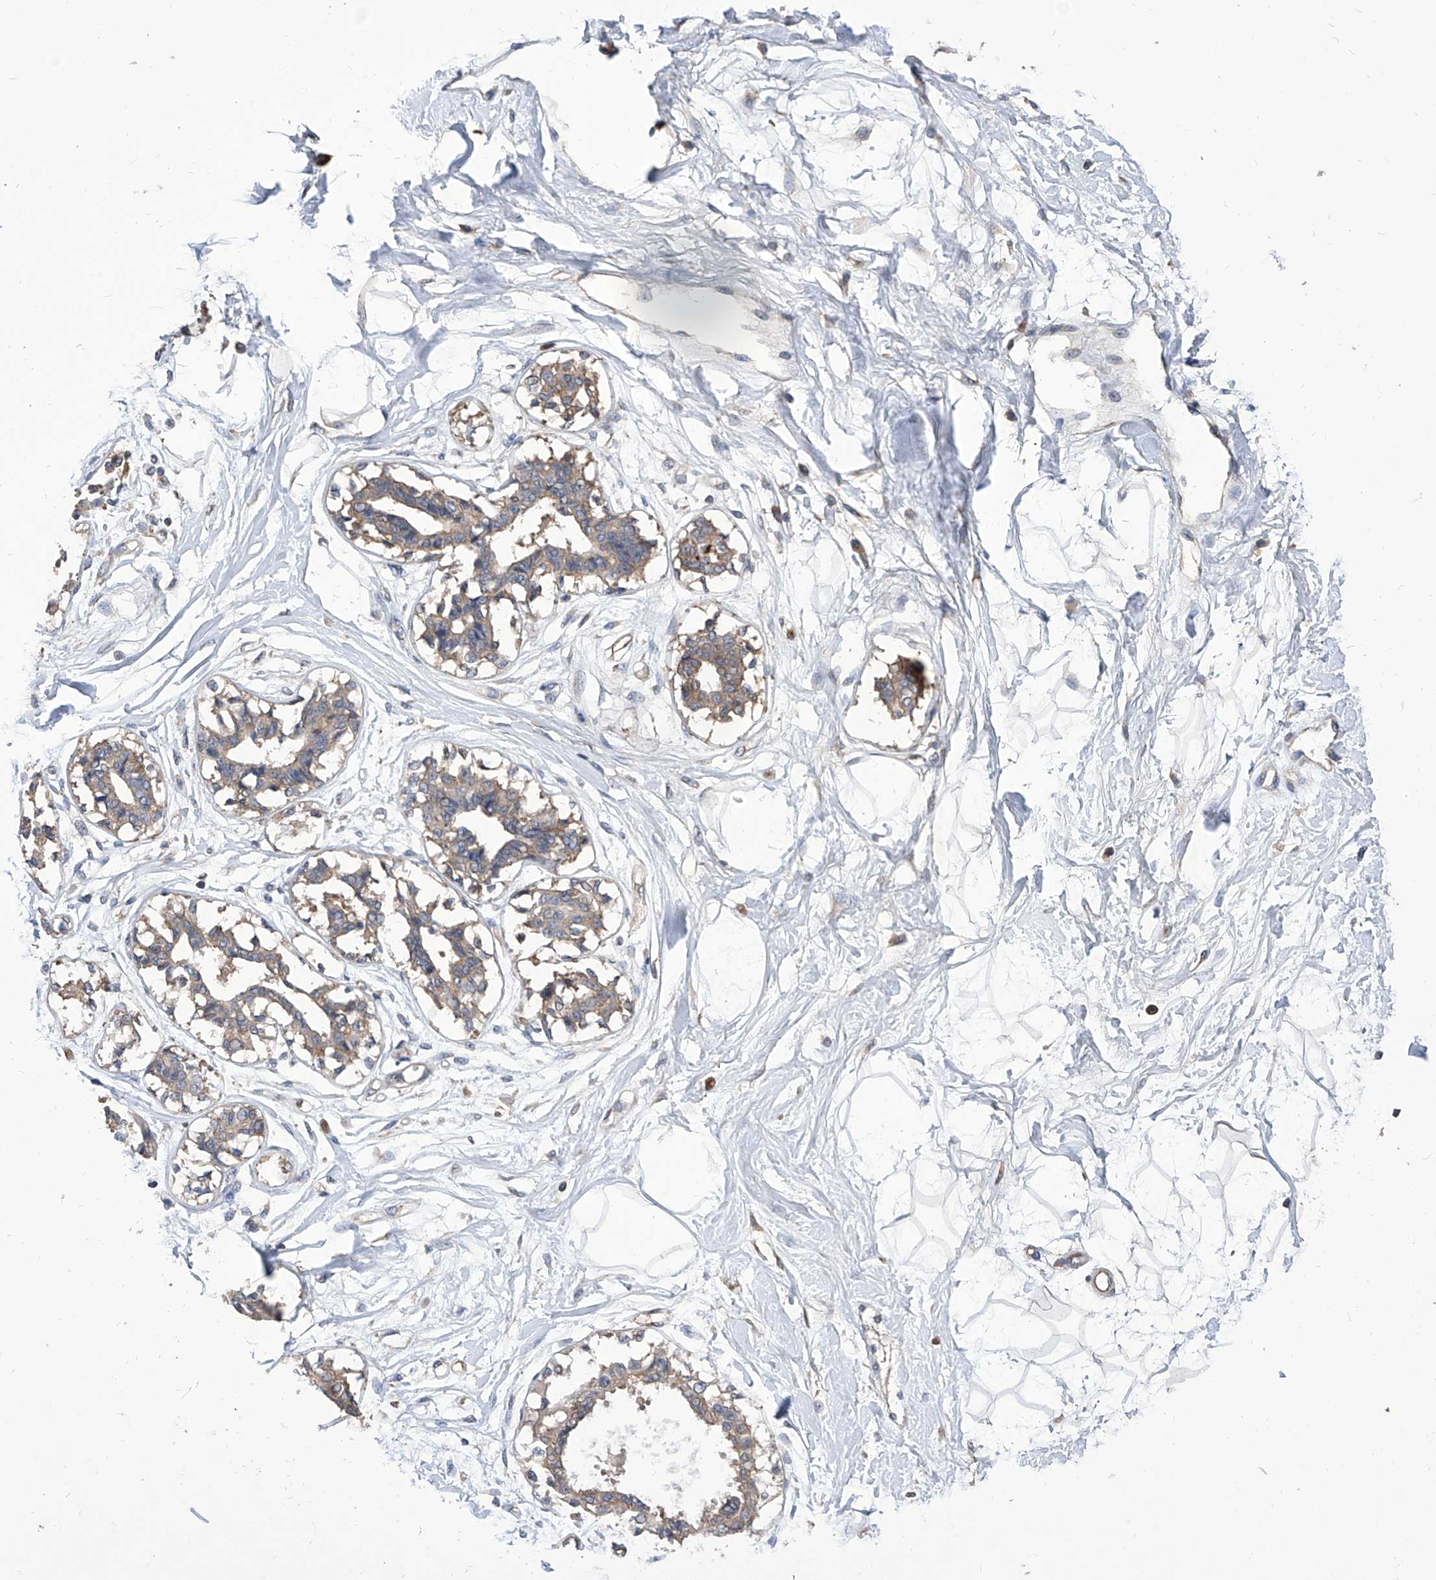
{"staining": {"intensity": "negative", "quantity": "none", "location": "none"}, "tissue": "breast", "cell_type": "Adipocytes", "image_type": "normal", "snomed": [{"axis": "morphology", "description": "Normal tissue, NOS"}, {"axis": "topography", "description": "Breast"}], "caption": "Immunohistochemical staining of unremarkable breast displays no significant positivity in adipocytes. (DAB (3,3'-diaminobenzidine) immunohistochemistry (IHC) with hematoxylin counter stain).", "gene": "TJAP1", "patient": {"sex": "female", "age": 45}}